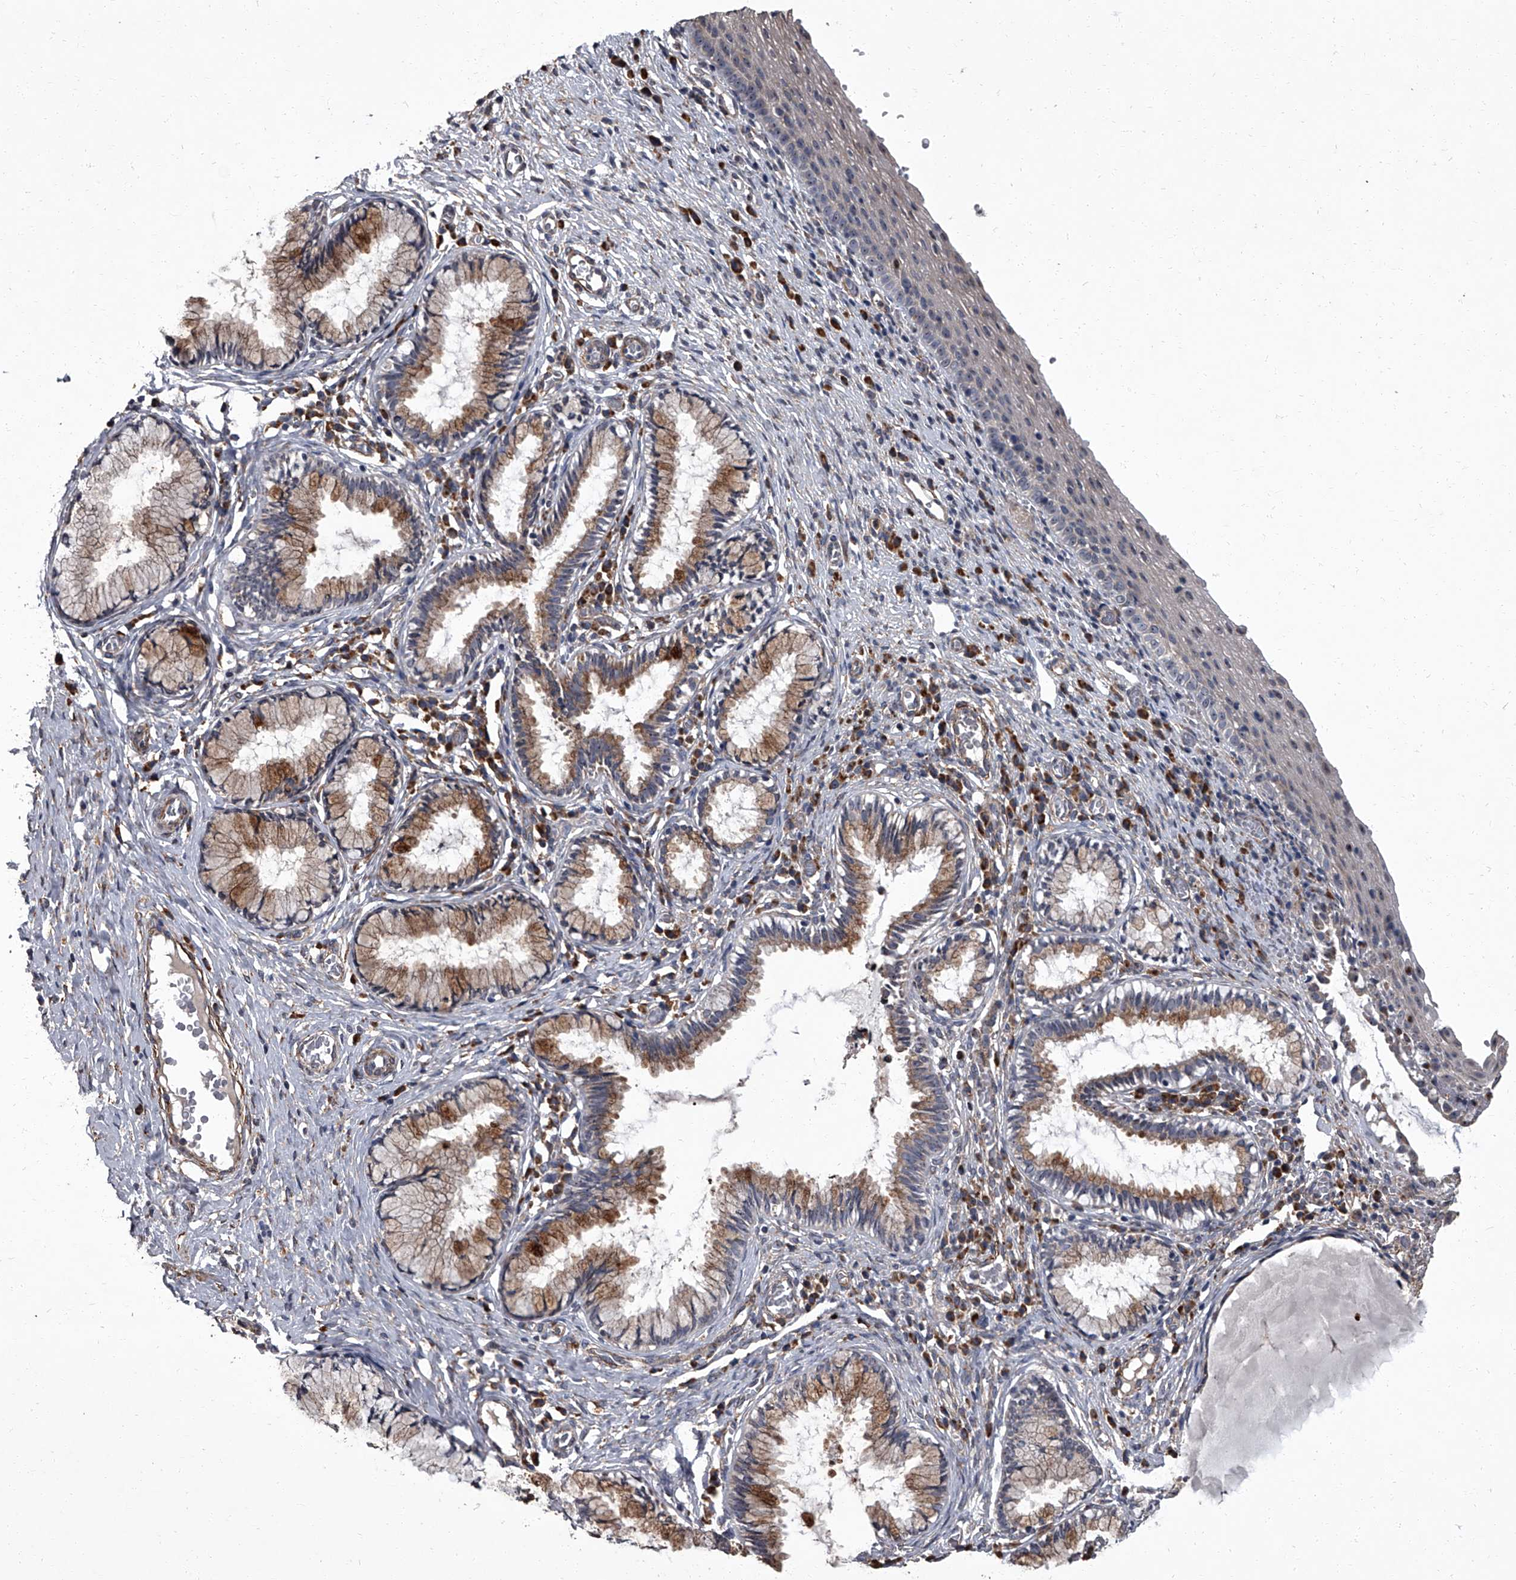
{"staining": {"intensity": "moderate", "quantity": "25%-75%", "location": "cytoplasmic/membranous"}, "tissue": "cervix", "cell_type": "Glandular cells", "image_type": "normal", "snomed": [{"axis": "morphology", "description": "Normal tissue, NOS"}, {"axis": "topography", "description": "Cervix"}], "caption": "A medium amount of moderate cytoplasmic/membranous staining is identified in about 25%-75% of glandular cells in unremarkable cervix. (Stains: DAB in brown, nuclei in blue, Microscopy: brightfield microscopy at high magnification).", "gene": "SIRT4", "patient": {"sex": "female", "age": 27}}